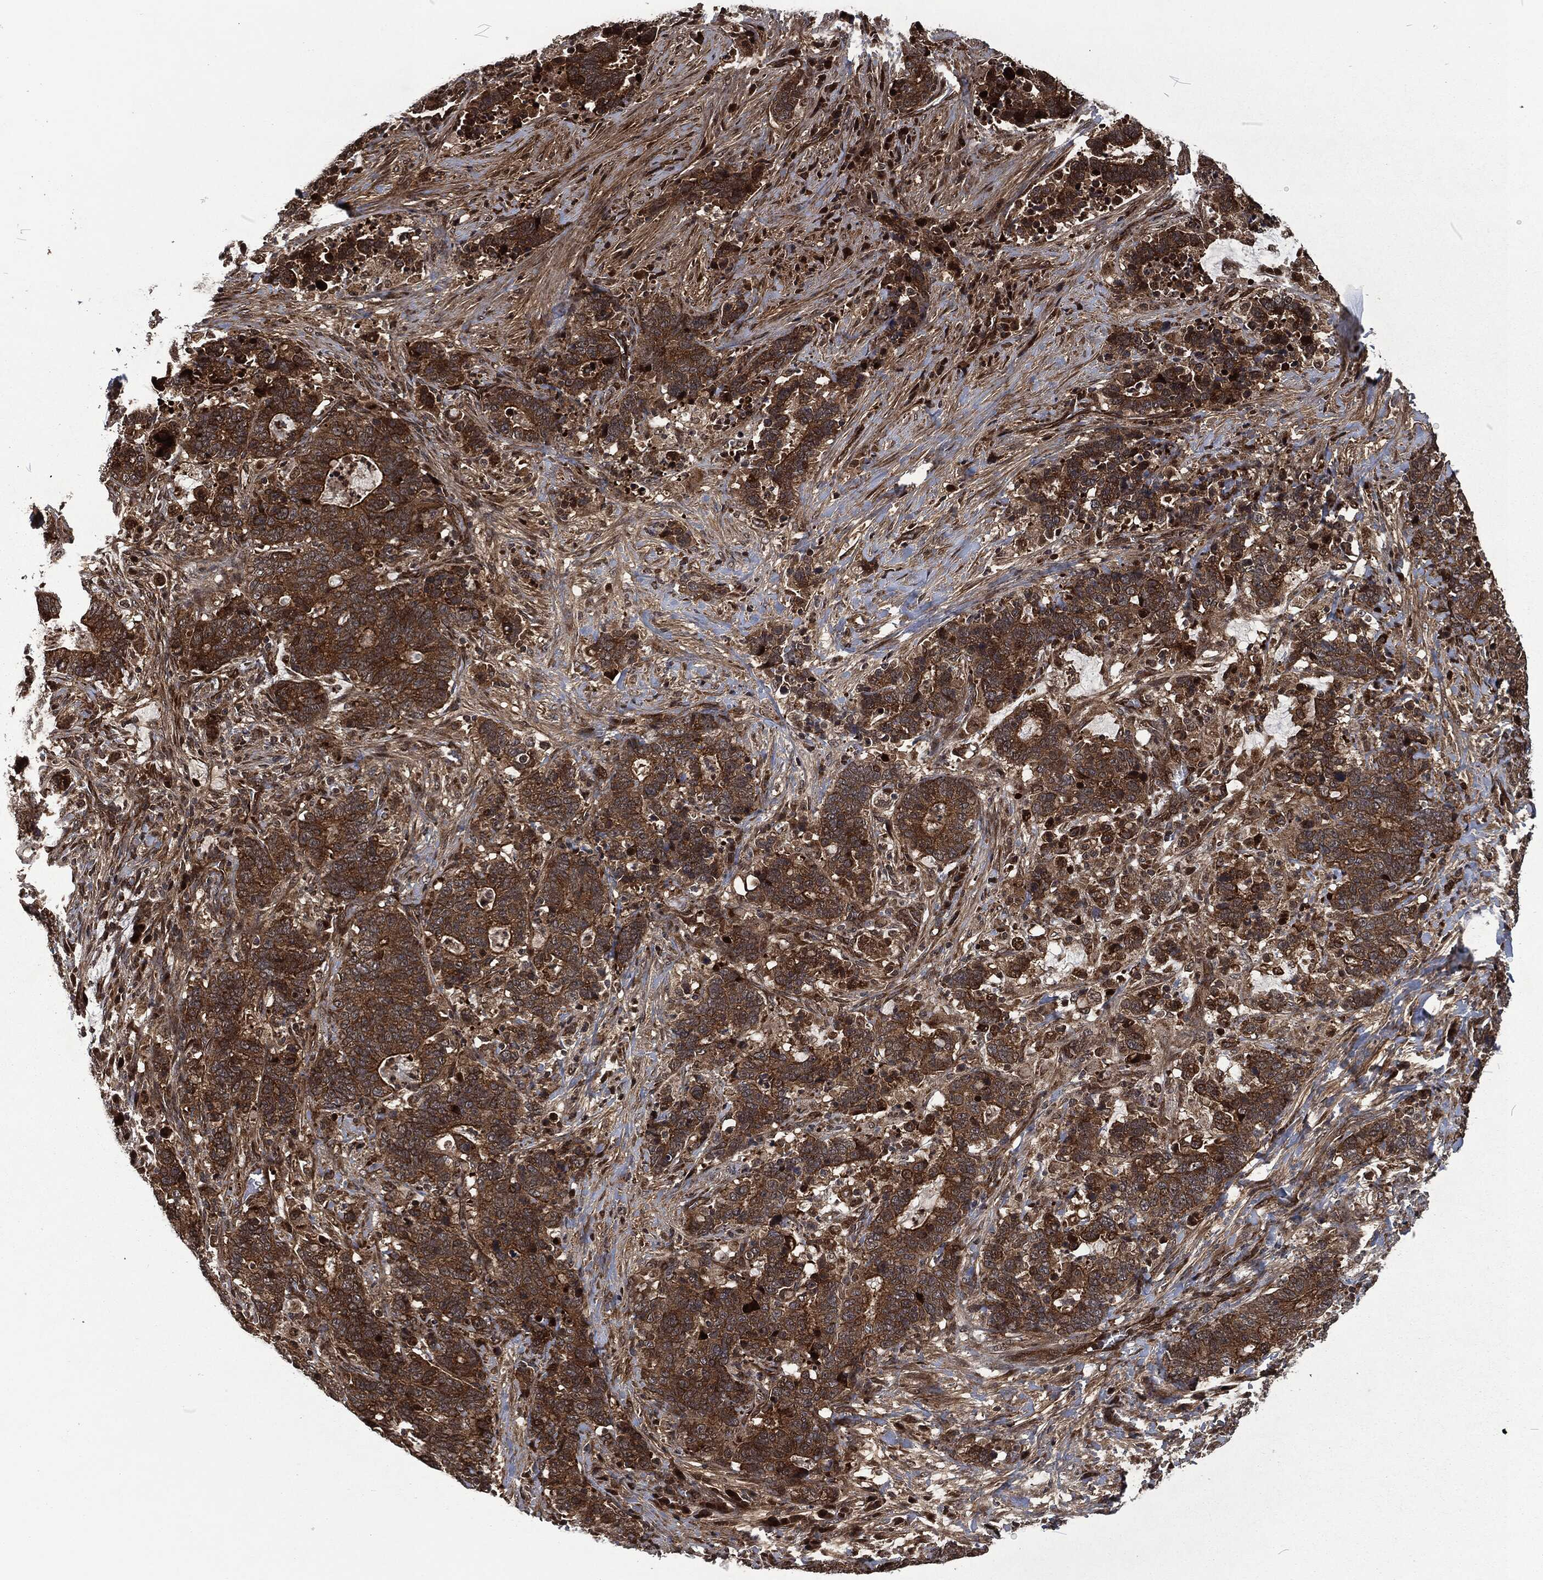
{"staining": {"intensity": "strong", "quantity": ">75%", "location": "cytoplasmic/membranous"}, "tissue": "stomach cancer", "cell_type": "Tumor cells", "image_type": "cancer", "snomed": [{"axis": "morphology", "description": "Normal tissue, NOS"}, {"axis": "morphology", "description": "Adenocarcinoma, NOS"}, {"axis": "topography", "description": "Stomach"}], "caption": "There is high levels of strong cytoplasmic/membranous staining in tumor cells of stomach adenocarcinoma, as demonstrated by immunohistochemical staining (brown color).", "gene": "CMPK2", "patient": {"sex": "female", "age": 64}}